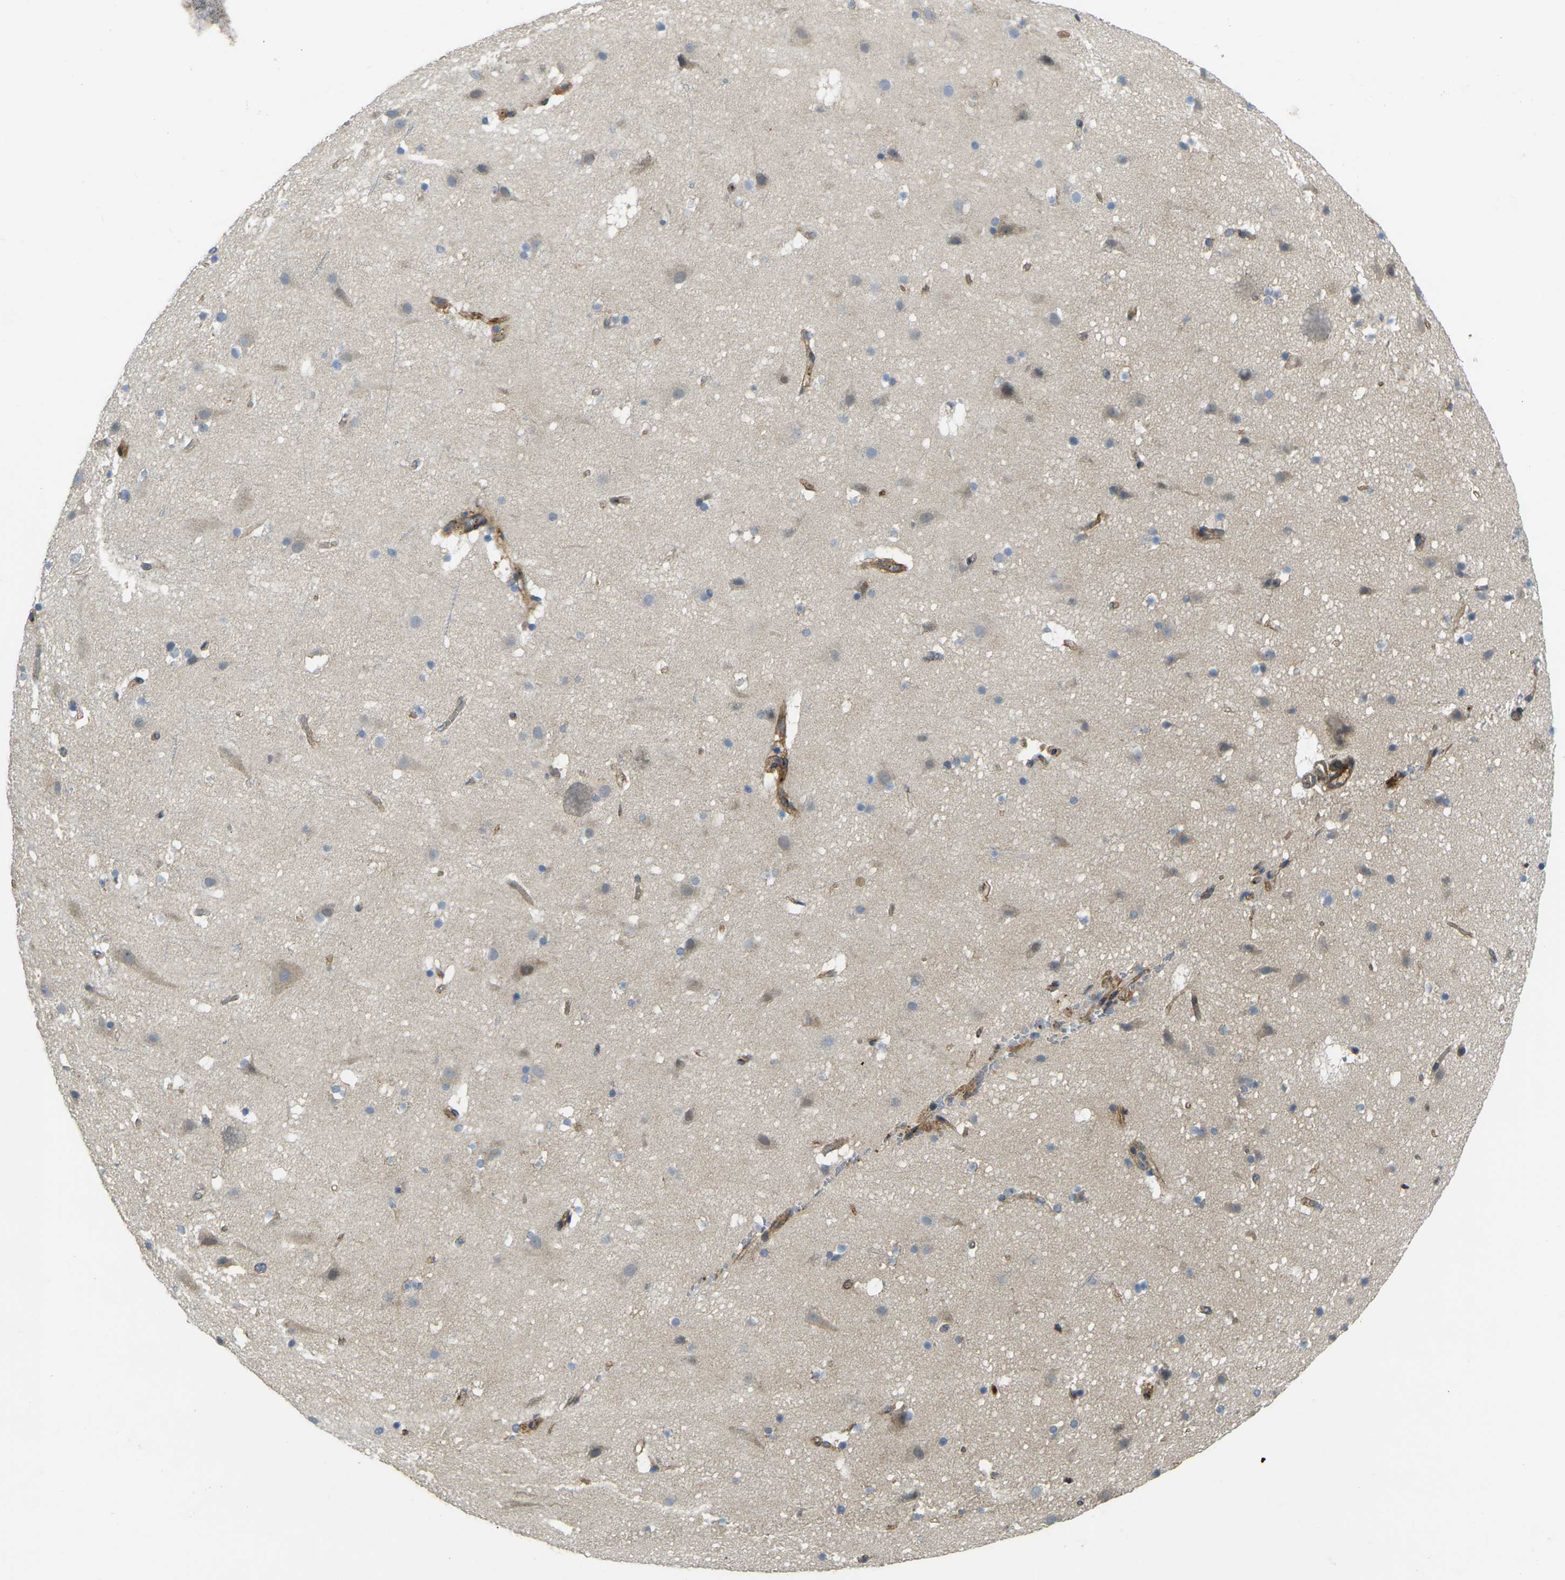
{"staining": {"intensity": "moderate", "quantity": ">75%", "location": "cytoplasmic/membranous"}, "tissue": "cerebral cortex", "cell_type": "Endothelial cells", "image_type": "normal", "snomed": [{"axis": "morphology", "description": "Normal tissue, NOS"}, {"axis": "topography", "description": "Cerebral cortex"}], "caption": "This micrograph exhibits immunohistochemistry (IHC) staining of unremarkable cerebral cortex, with medium moderate cytoplasmic/membranous staining in about >75% of endothelial cells.", "gene": "ECE1", "patient": {"sex": "male", "age": 45}}